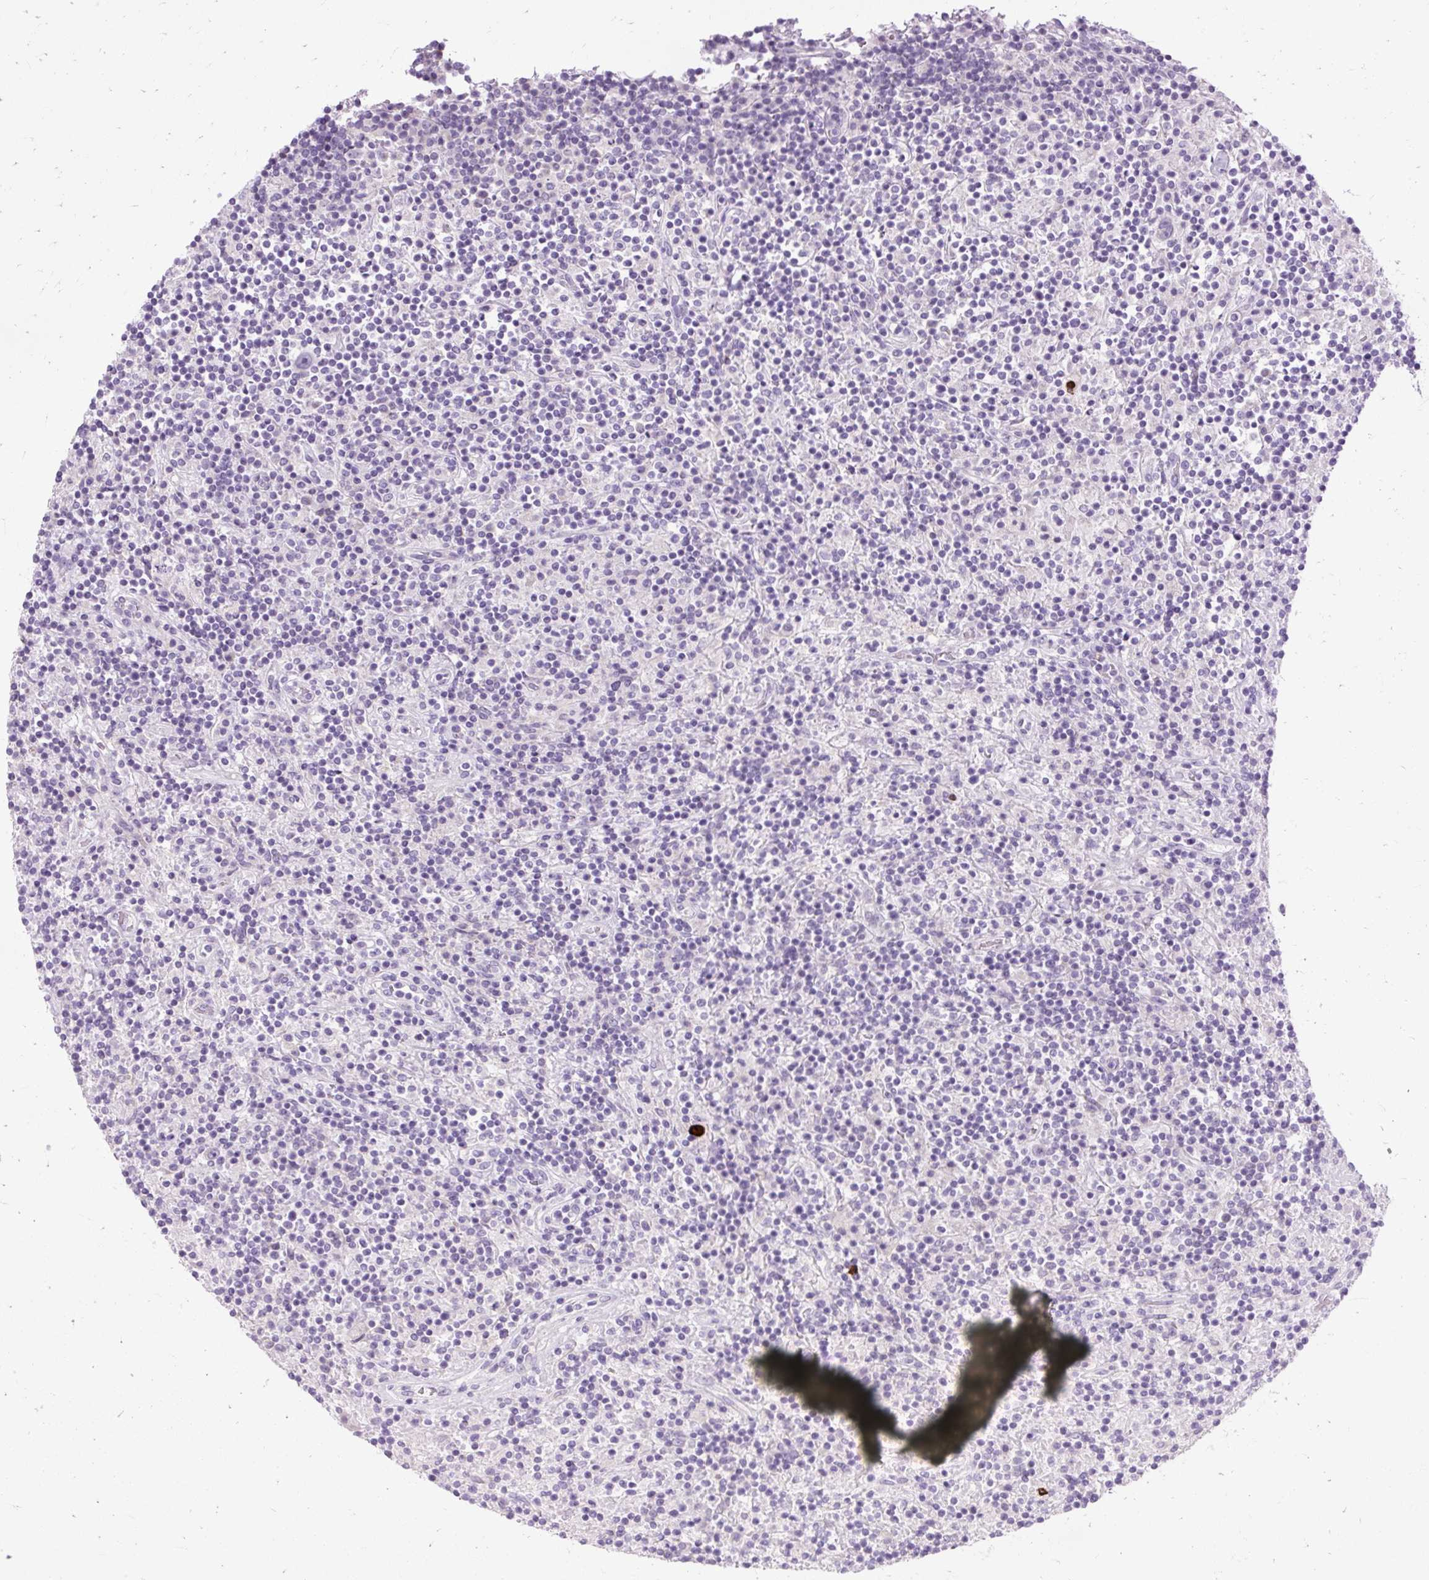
{"staining": {"intensity": "negative", "quantity": "none", "location": "none"}, "tissue": "lymphoma", "cell_type": "Tumor cells", "image_type": "cancer", "snomed": [{"axis": "morphology", "description": "Hodgkin's disease, NOS"}, {"axis": "topography", "description": "Lymph node"}], "caption": "There is no significant staining in tumor cells of lymphoma.", "gene": "ARRDC2", "patient": {"sex": "male", "age": 70}}